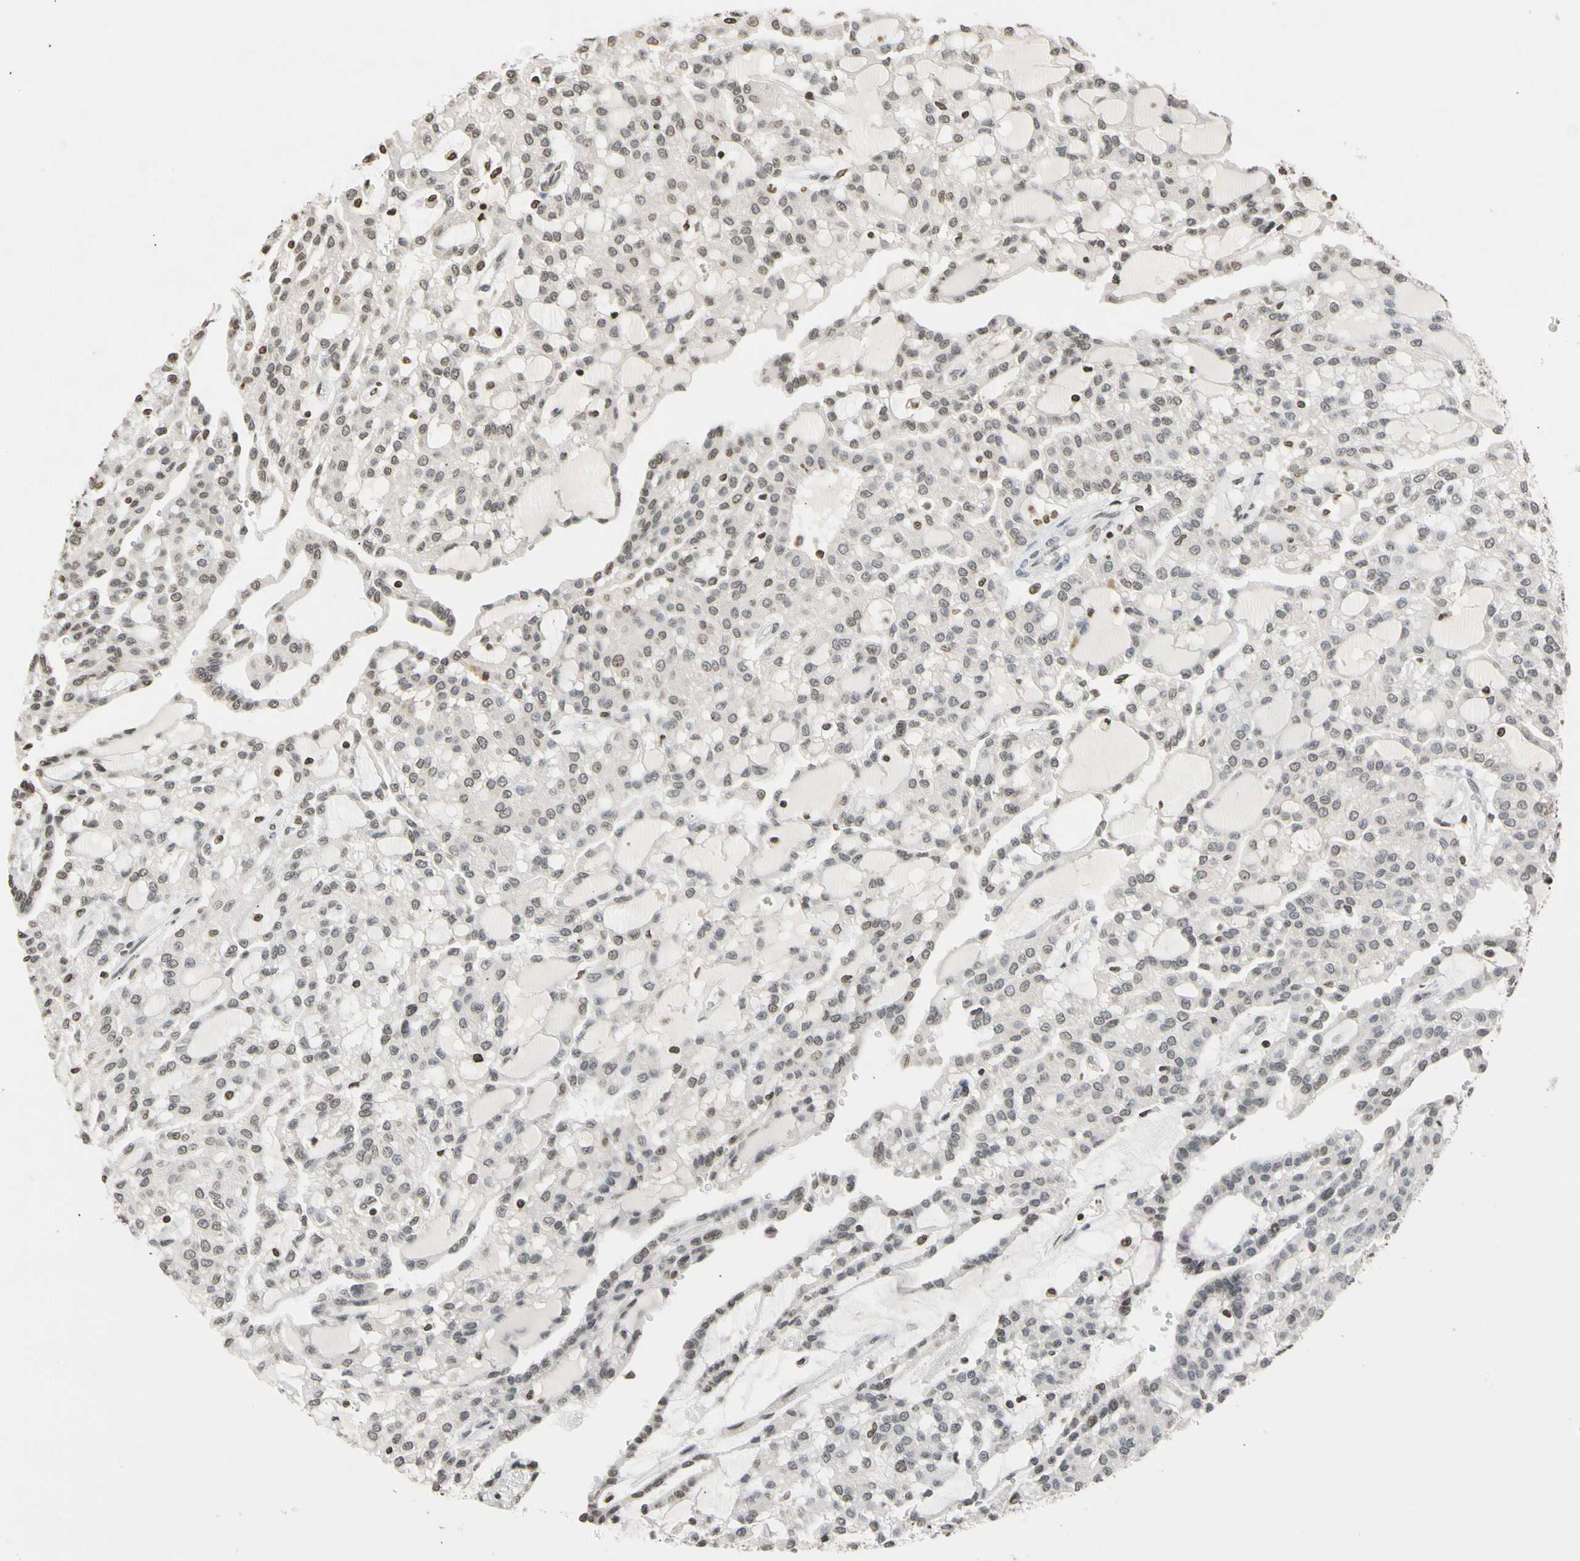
{"staining": {"intensity": "weak", "quantity": "25%-75%", "location": "cytoplasmic/membranous"}, "tissue": "renal cancer", "cell_type": "Tumor cells", "image_type": "cancer", "snomed": [{"axis": "morphology", "description": "Adenocarcinoma, NOS"}, {"axis": "topography", "description": "Kidney"}], "caption": "Tumor cells display low levels of weak cytoplasmic/membranous positivity in about 25%-75% of cells in human adenocarcinoma (renal). (Stains: DAB (3,3'-diaminobenzidine) in brown, nuclei in blue, Microscopy: brightfield microscopy at high magnification).", "gene": "GPX4", "patient": {"sex": "male", "age": 63}}